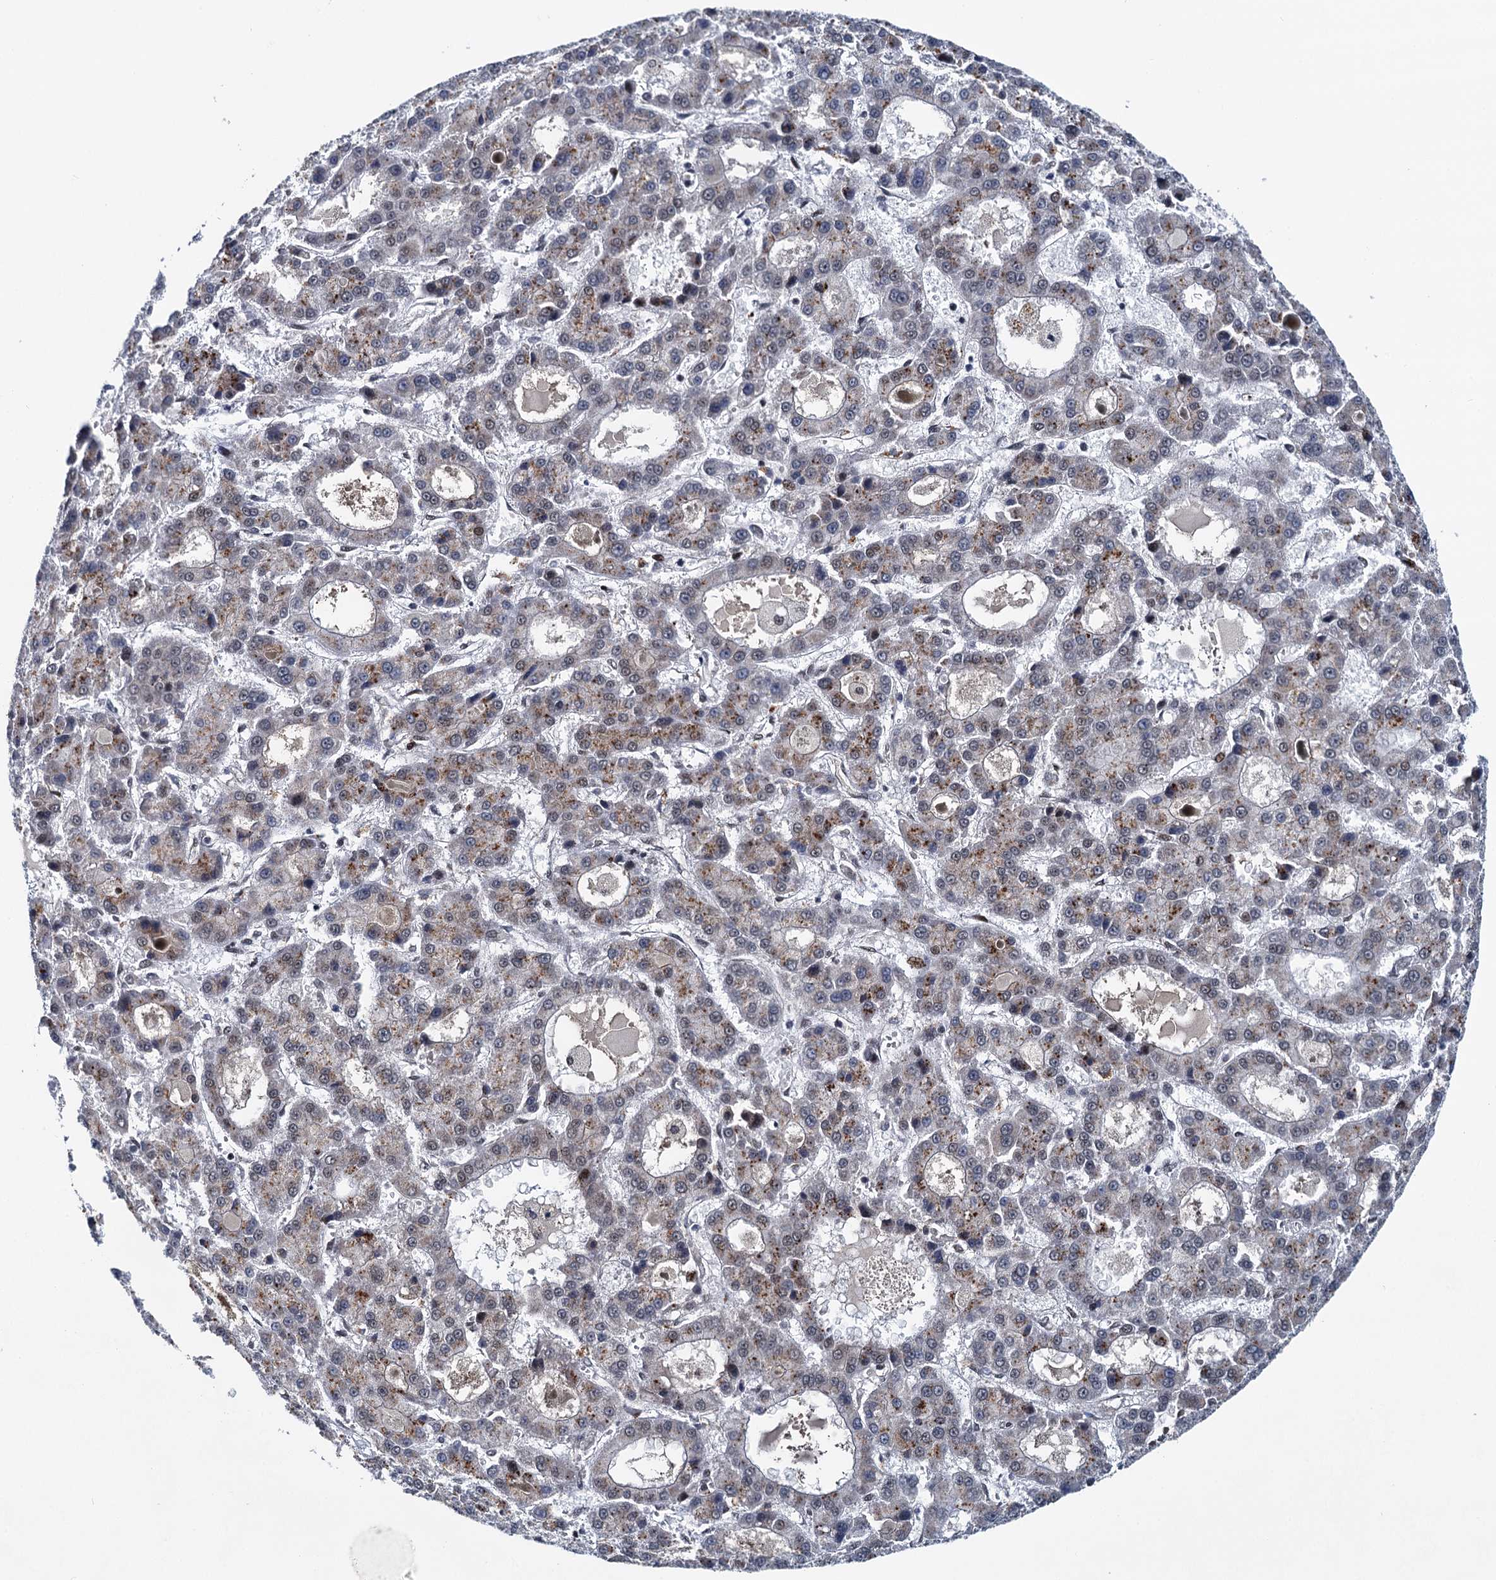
{"staining": {"intensity": "moderate", "quantity": "25%-75%", "location": "cytoplasmic/membranous"}, "tissue": "liver cancer", "cell_type": "Tumor cells", "image_type": "cancer", "snomed": [{"axis": "morphology", "description": "Carcinoma, Hepatocellular, NOS"}, {"axis": "topography", "description": "Liver"}], "caption": "Hepatocellular carcinoma (liver) was stained to show a protein in brown. There is medium levels of moderate cytoplasmic/membranous positivity in about 25%-75% of tumor cells. (brown staining indicates protein expression, while blue staining denotes nuclei).", "gene": "RUFY2", "patient": {"sex": "male", "age": 70}}